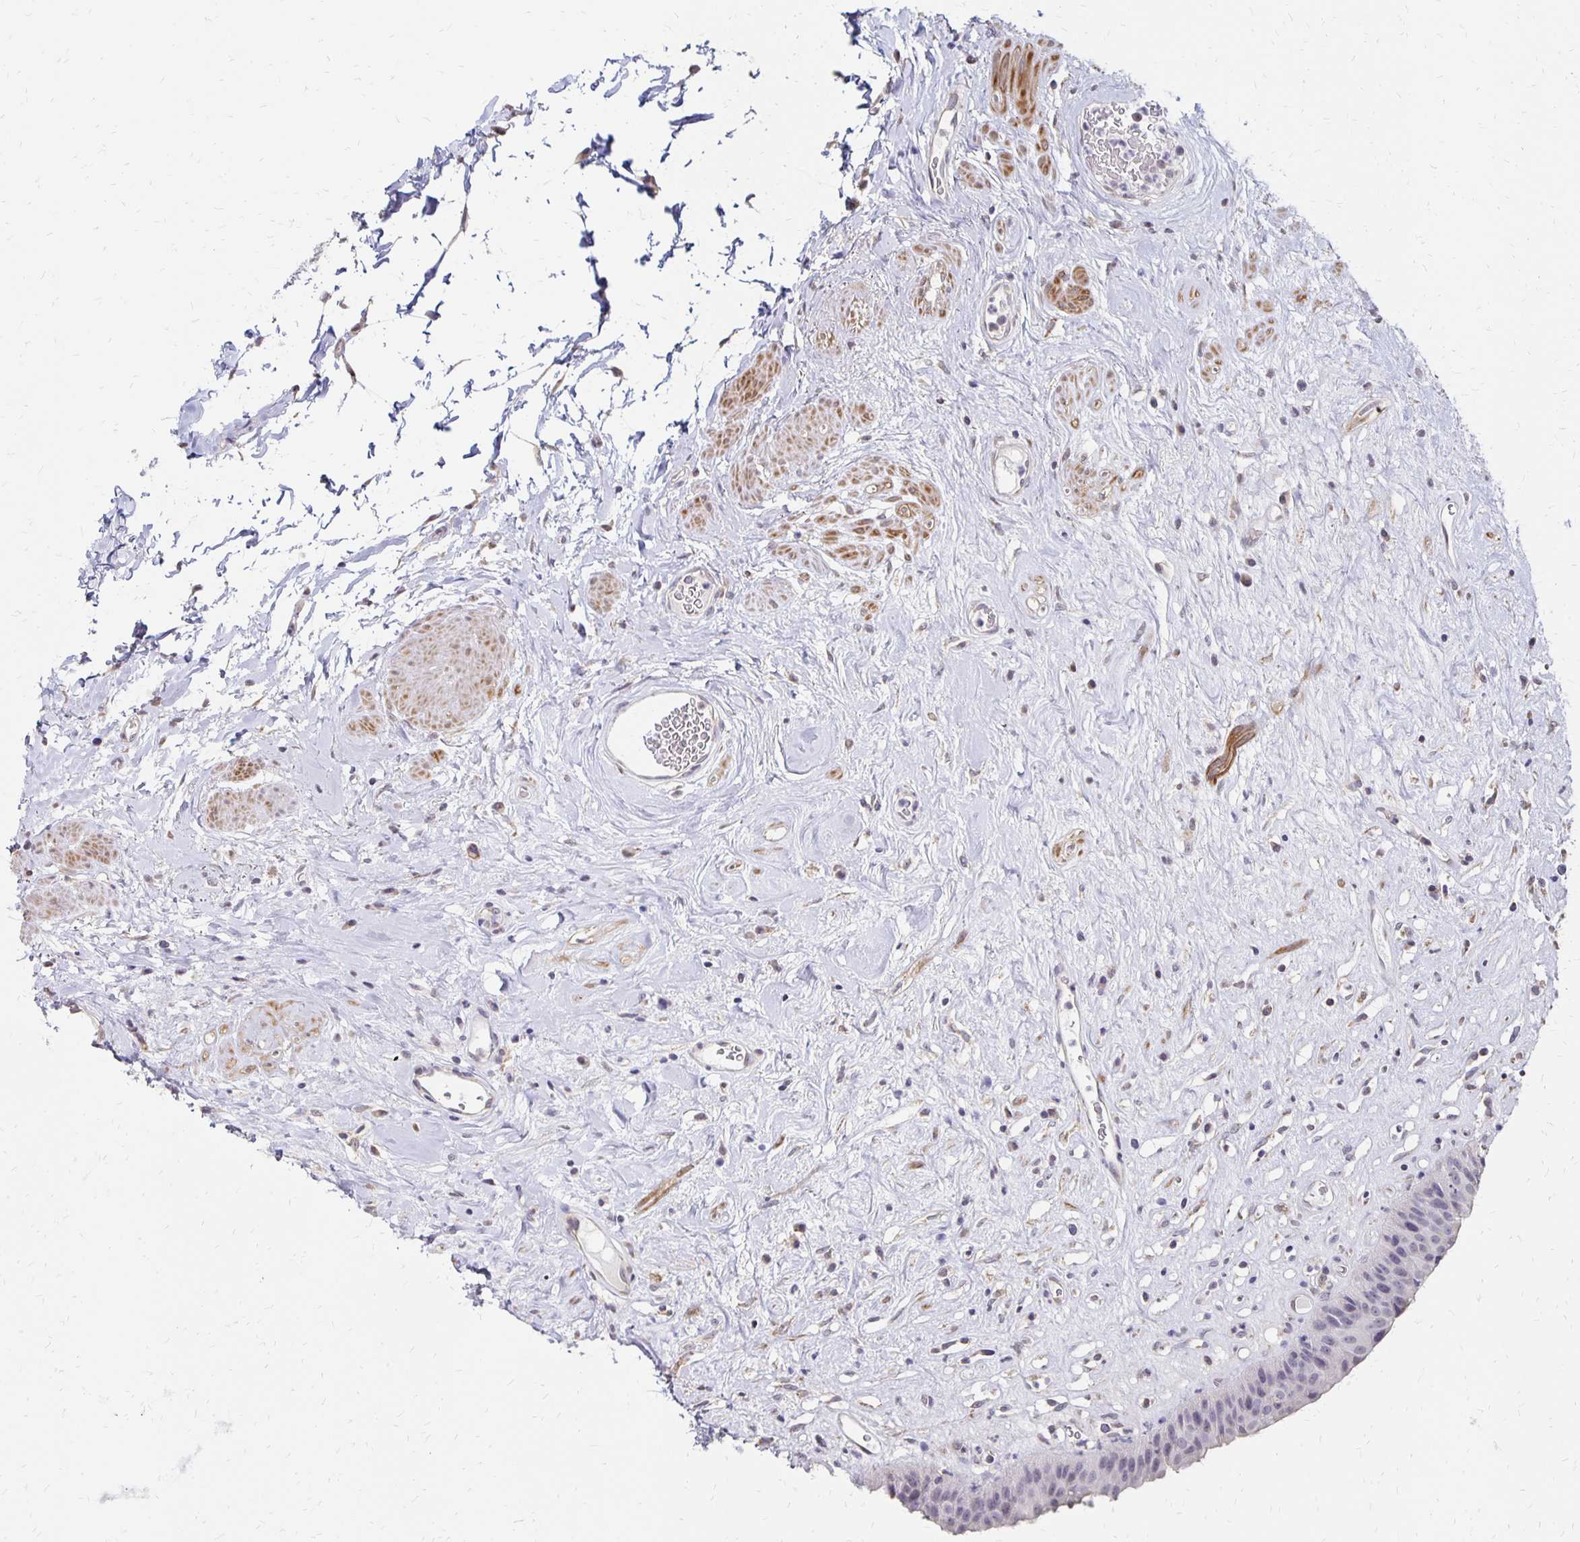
{"staining": {"intensity": "weak", "quantity": "<25%", "location": "nuclear"}, "tissue": "urinary bladder", "cell_type": "Urothelial cells", "image_type": "normal", "snomed": [{"axis": "morphology", "description": "Normal tissue, NOS"}, {"axis": "topography", "description": "Urinary bladder"}], "caption": "Immunohistochemical staining of normal human urinary bladder reveals no significant expression in urothelial cells. Brightfield microscopy of IHC stained with DAB (3,3'-diaminobenzidine) (brown) and hematoxylin (blue), captured at high magnification.", "gene": "ATOSB", "patient": {"sex": "female", "age": 56}}